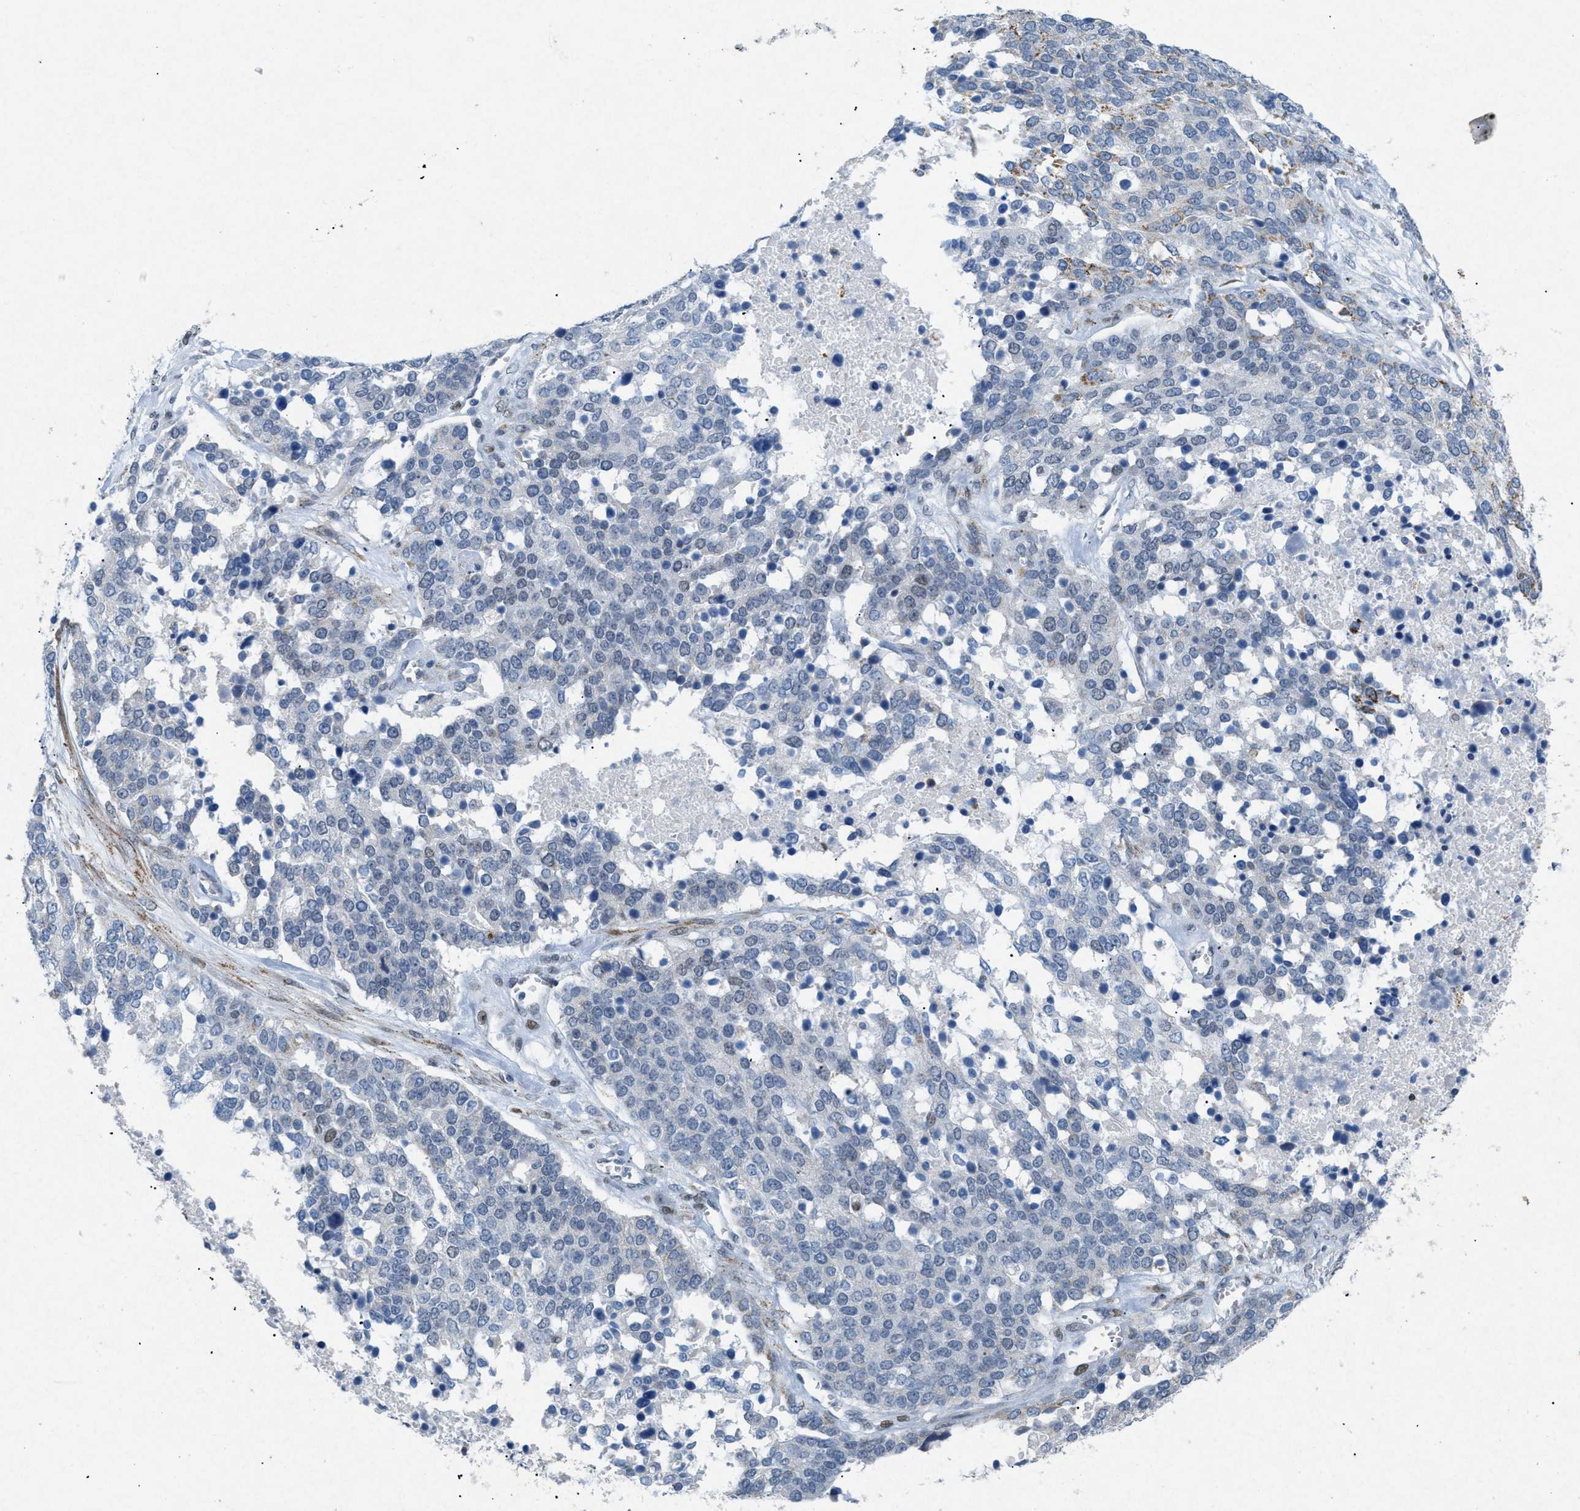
{"staining": {"intensity": "negative", "quantity": "none", "location": "none"}, "tissue": "ovarian cancer", "cell_type": "Tumor cells", "image_type": "cancer", "snomed": [{"axis": "morphology", "description": "Cystadenocarcinoma, serous, NOS"}, {"axis": "topography", "description": "Ovary"}], "caption": "The immunohistochemistry (IHC) photomicrograph has no significant expression in tumor cells of ovarian cancer (serous cystadenocarcinoma) tissue.", "gene": "TASOR", "patient": {"sex": "female", "age": 44}}